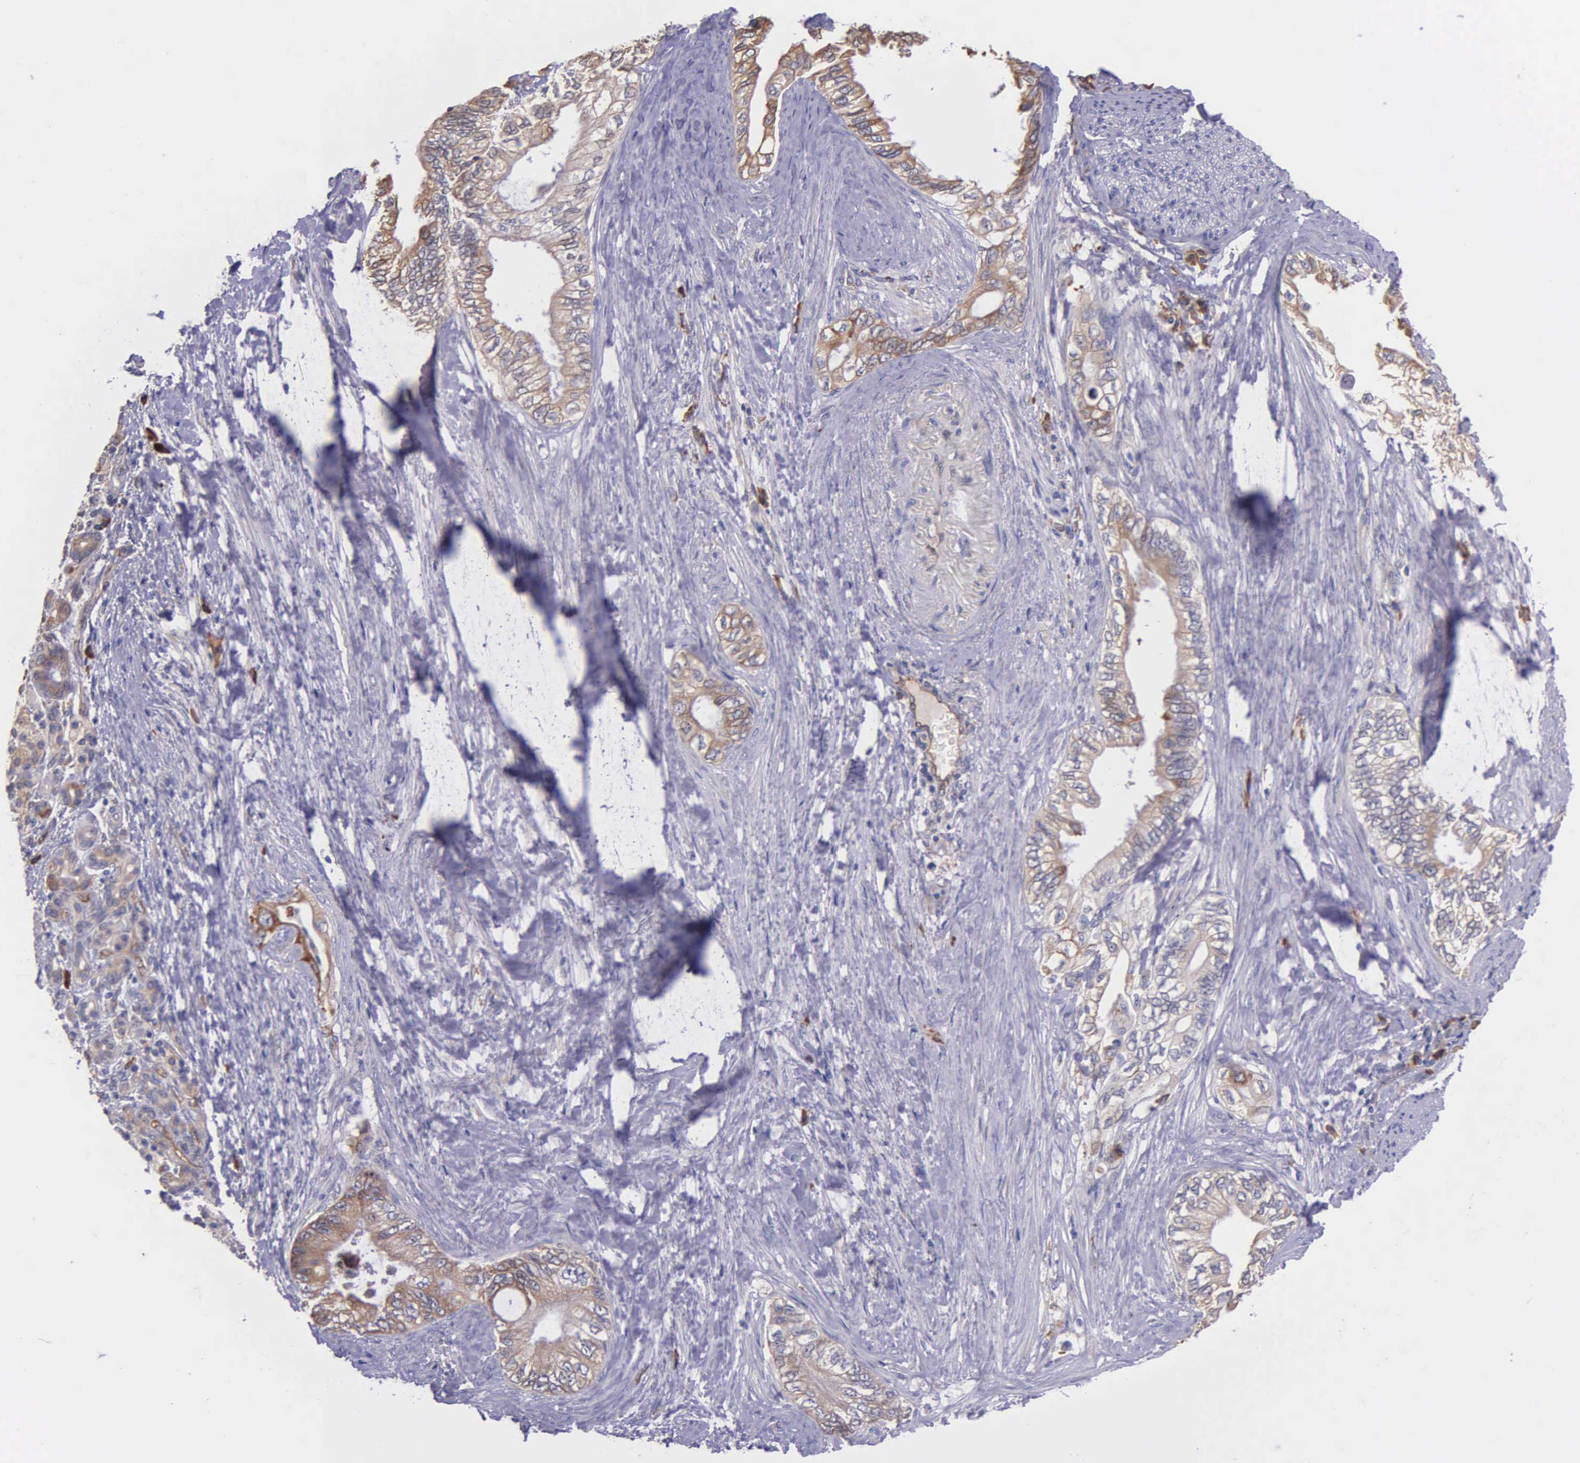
{"staining": {"intensity": "moderate", "quantity": "25%-75%", "location": "cytoplasmic/membranous"}, "tissue": "pancreatic cancer", "cell_type": "Tumor cells", "image_type": "cancer", "snomed": [{"axis": "morphology", "description": "Adenocarcinoma, NOS"}, {"axis": "topography", "description": "Pancreas"}], "caption": "Immunohistochemistry (IHC) histopathology image of neoplastic tissue: pancreatic cancer (adenocarcinoma) stained using immunohistochemistry shows medium levels of moderate protein expression localized specifically in the cytoplasmic/membranous of tumor cells, appearing as a cytoplasmic/membranous brown color.", "gene": "ZC3H12B", "patient": {"sex": "female", "age": 66}}